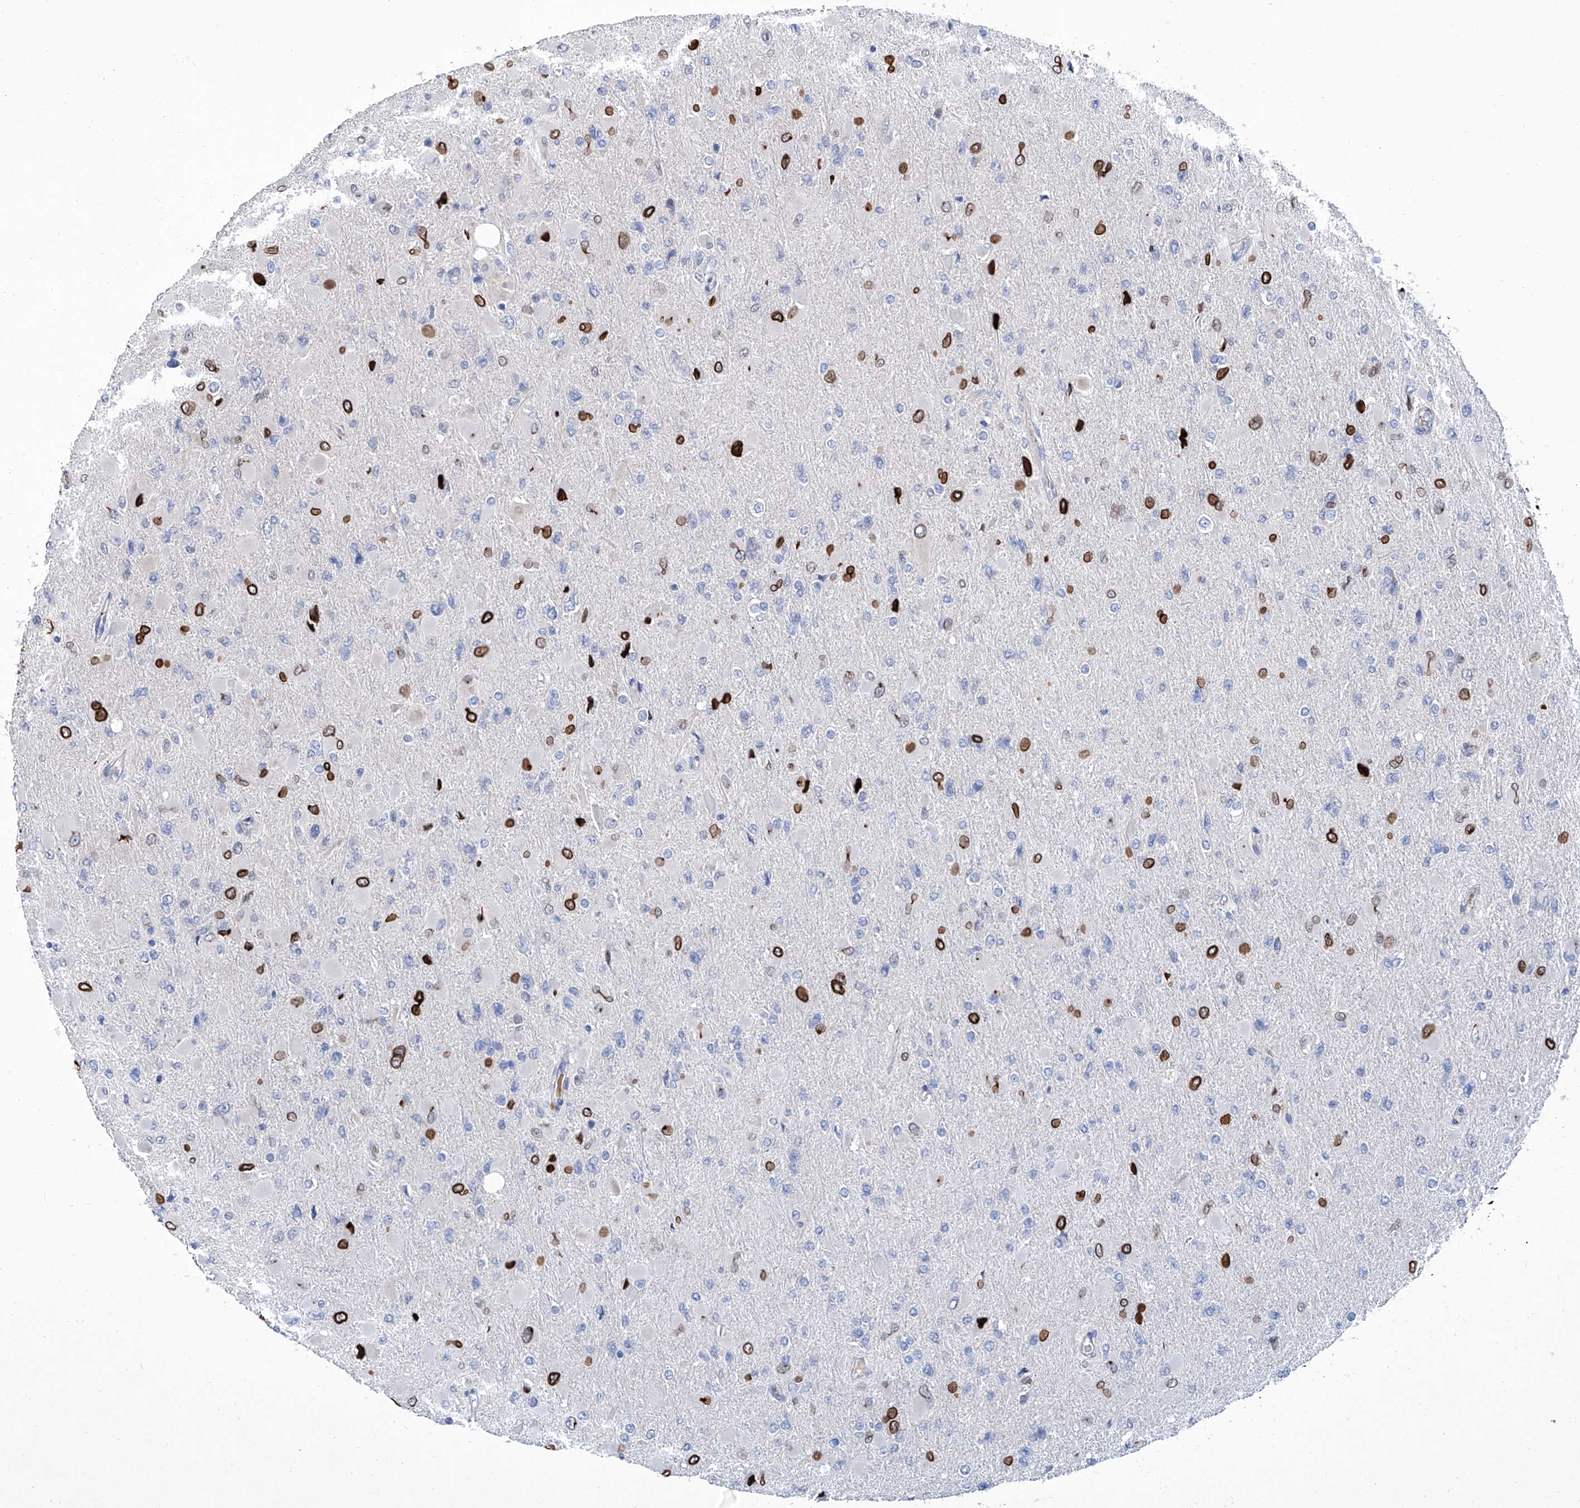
{"staining": {"intensity": "negative", "quantity": "none", "location": "none"}, "tissue": "glioma", "cell_type": "Tumor cells", "image_type": "cancer", "snomed": [{"axis": "morphology", "description": "Glioma, malignant, High grade"}, {"axis": "topography", "description": "Cerebral cortex"}], "caption": "High power microscopy image of an immunohistochemistry (IHC) histopathology image of glioma, revealing no significant expression in tumor cells.", "gene": "GPT", "patient": {"sex": "female", "age": 36}}